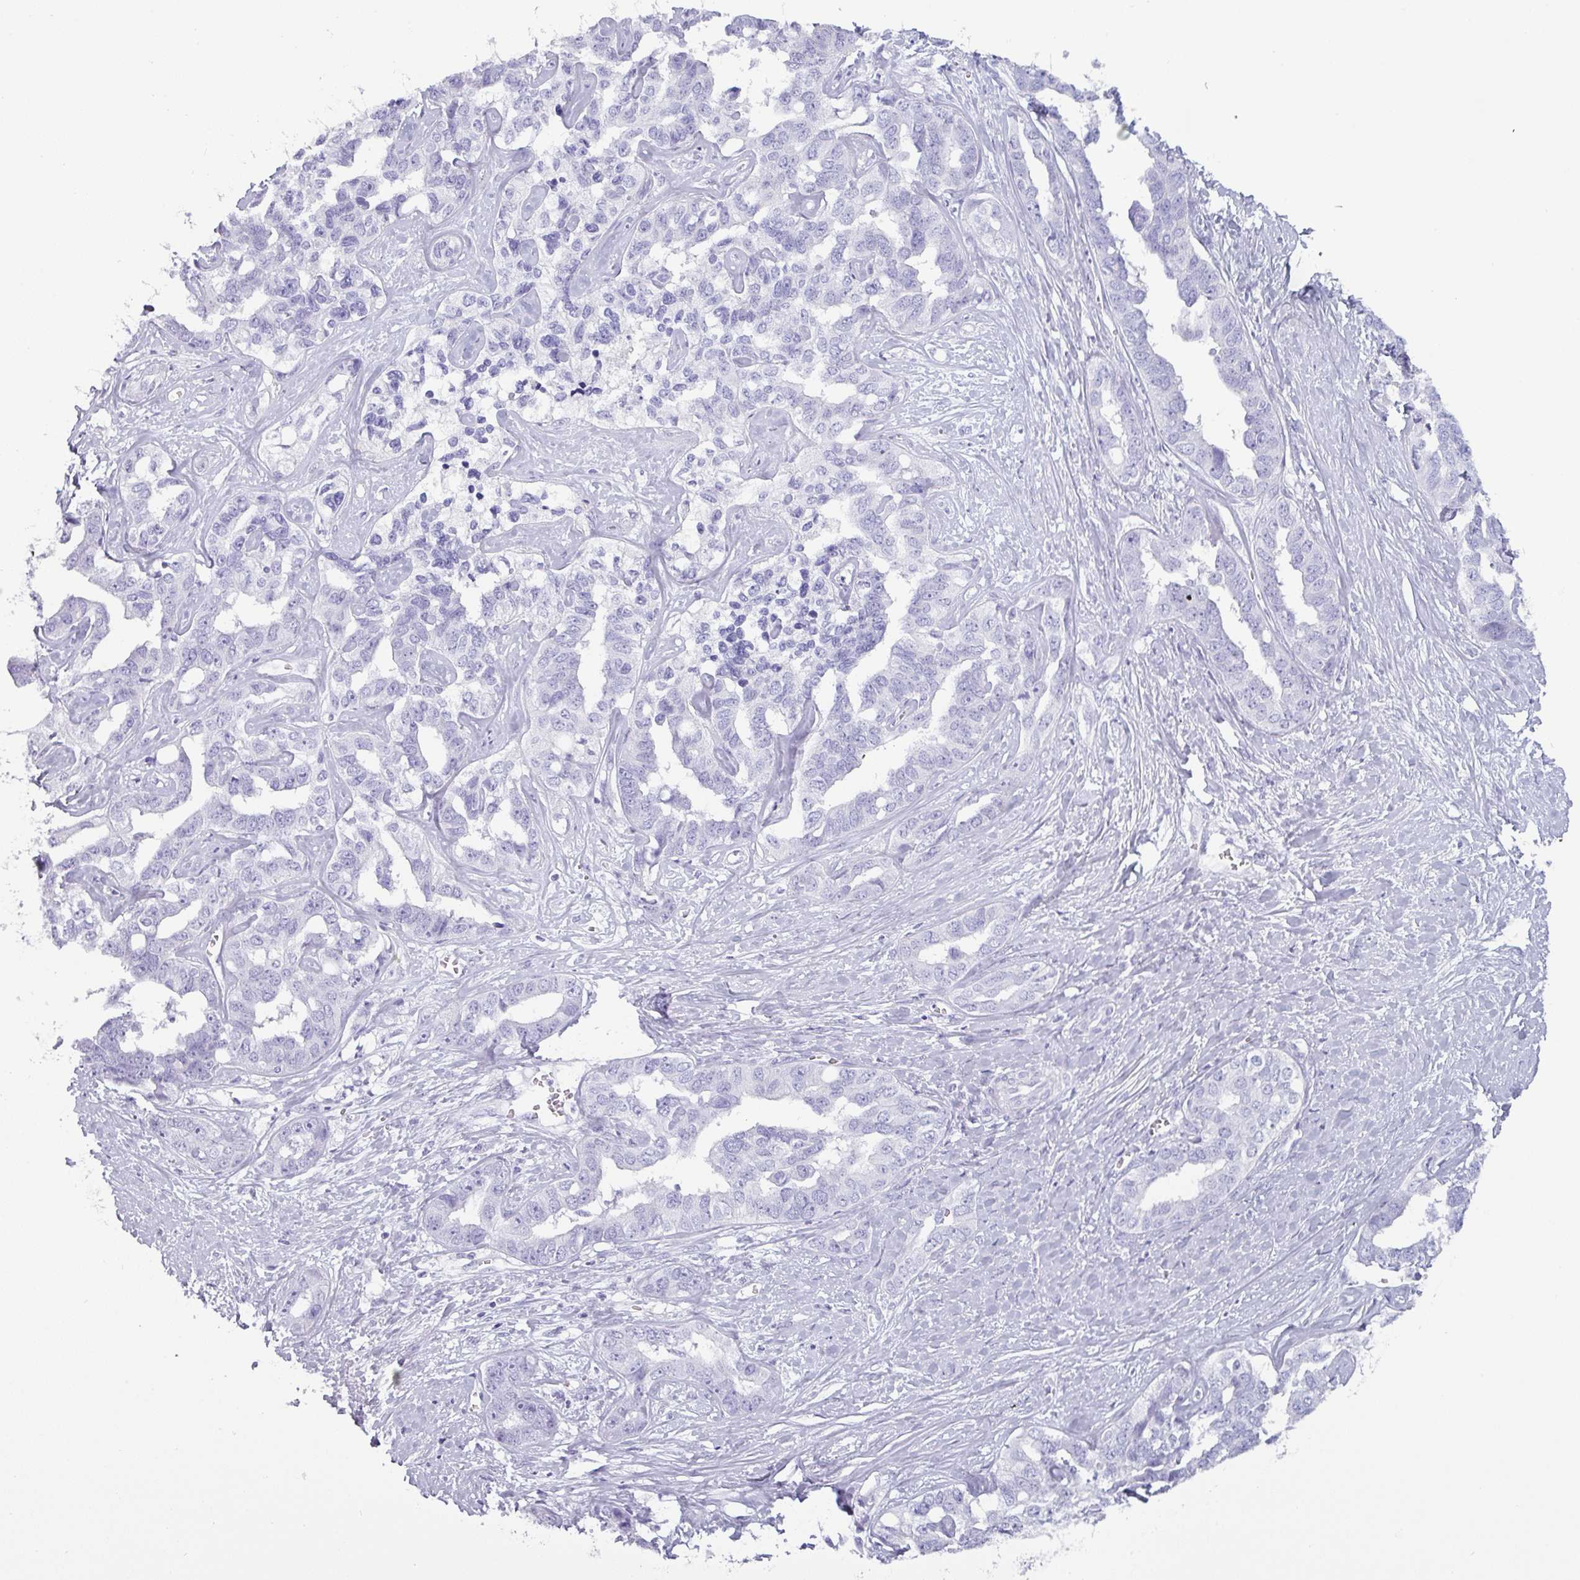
{"staining": {"intensity": "negative", "quantity": "none", "location": "none"}, "tissue": "liver cancer", "cell_type": "Tumor cells", "image_type": "cancer", "snomed": [{"axis": "morphology", "description": "Cholangiocarcinoma"}, {"axis": "topography", "description": "Liver"}], "caption": "IHC of human liver cancer exhibits no positivity in tumor cells. Brightfield microscopy of immunohistochemistry (IHC) stained with DAB (brown) and hematoxylin (blue), captured at high magnification.", "gene": "CRYBB2", "patient": {"sex": "male", "age": 59}}